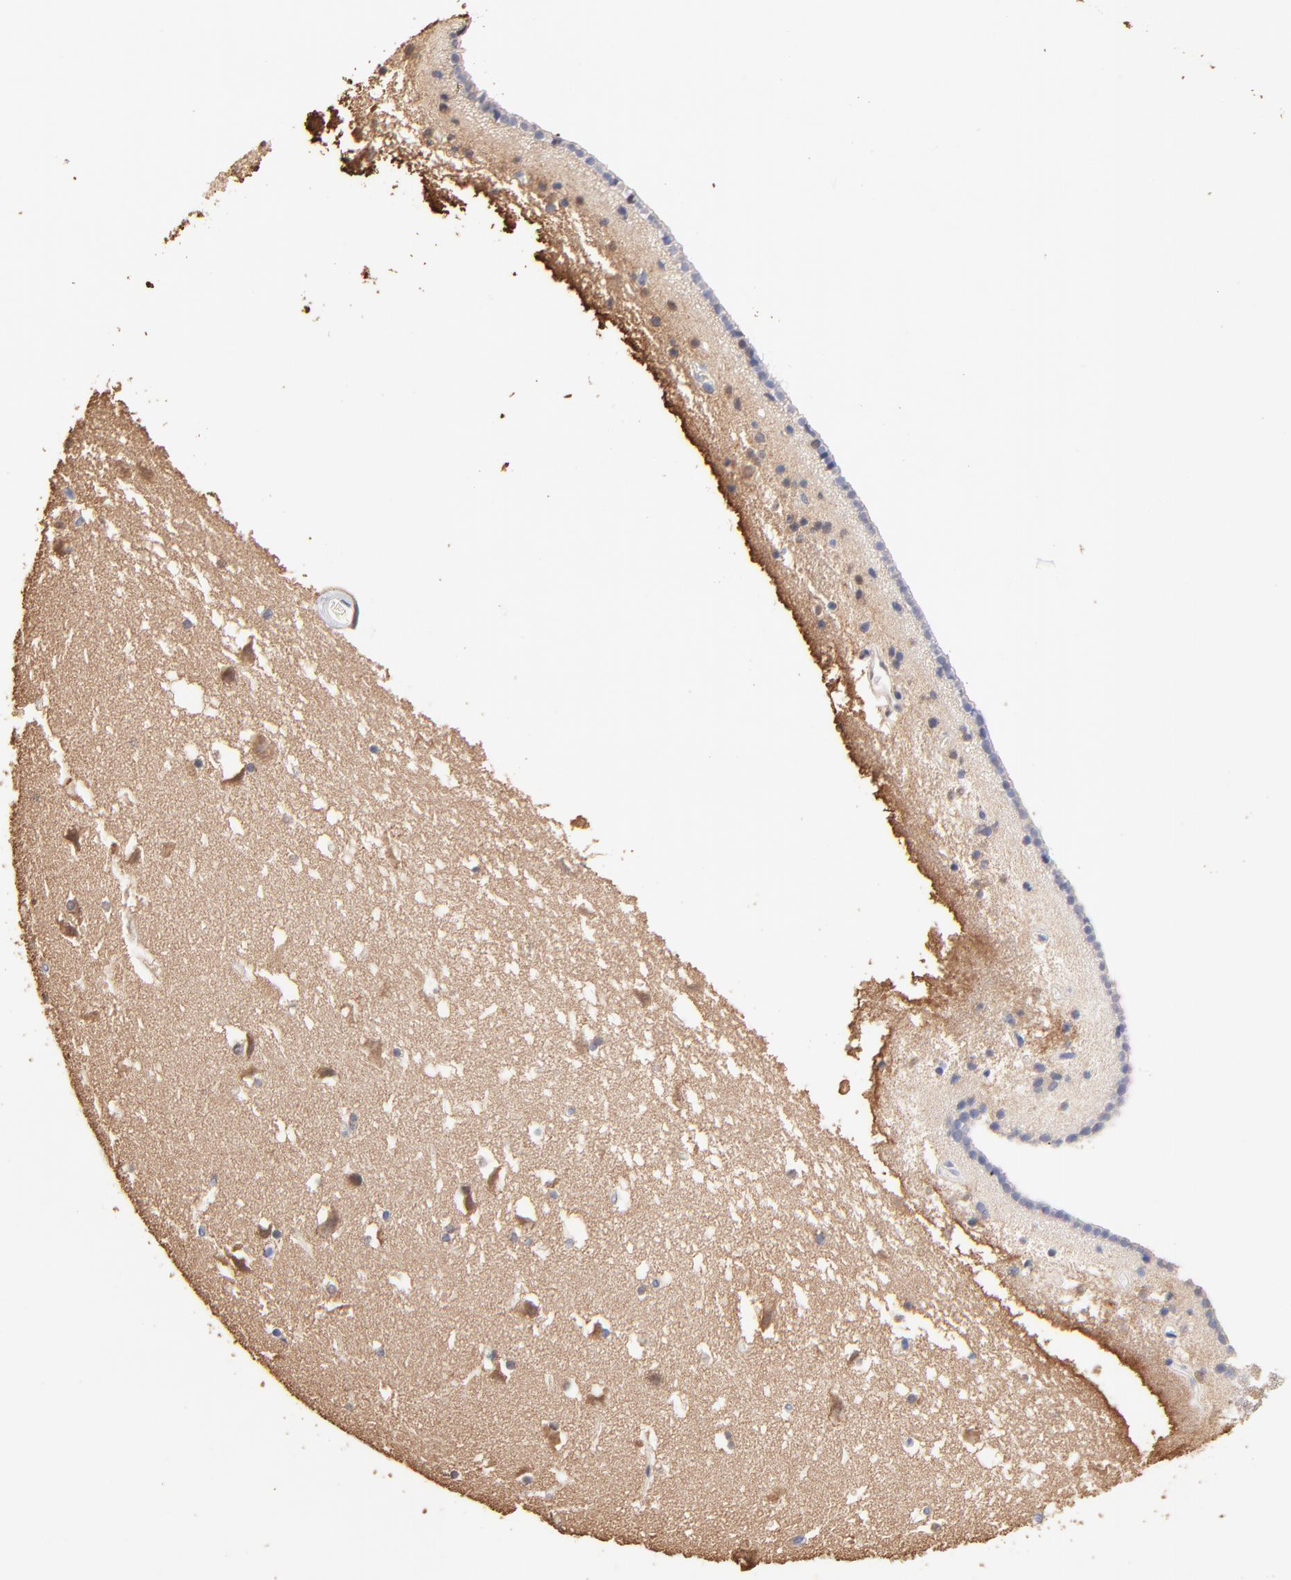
{"staining": {"intensity": "negative", "quantity": "none", "location": "none"}, "tissue": "caudate", "cell_type": "Glial cells", "image_type": "normal", "snomed": [{"axis": "morphology", "description": "Normal tissue, NOS"}, {"axis": "topography", "description": "Lateral ventricle wall"}], "caption": "A histopathology image of caudate stained for a protein demonstrates no brown staining in glial cells. (IHC, brightfield microscopy, high magnification).", "gene": "BIRC5", "patient": {"sex": "male", "age": 45}}